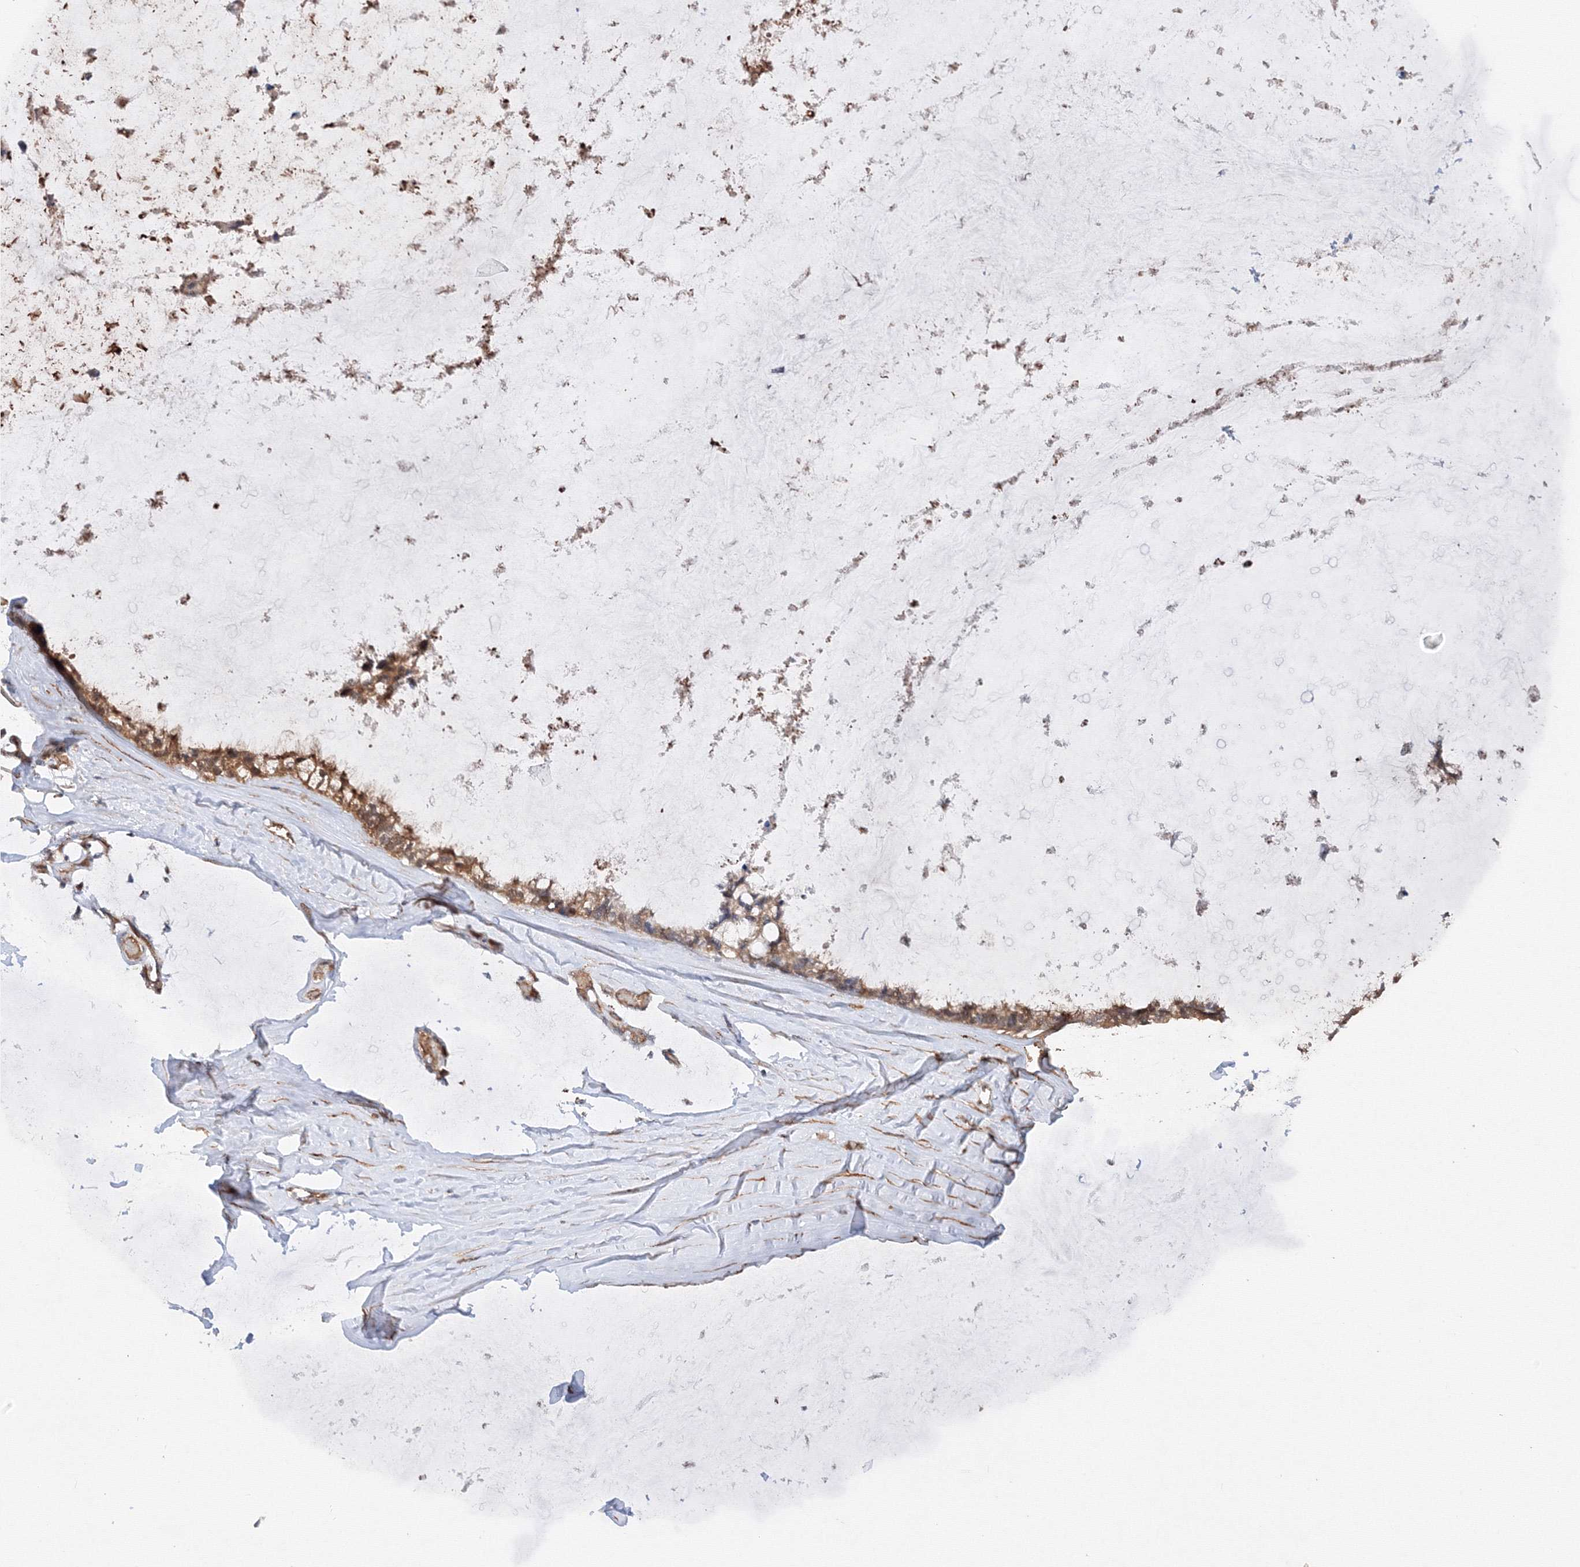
{"staining": {"intensity": "moderate", "quantity": ">75%", "location": "cytoplasmic/membranous"}, "tissue": "ovarian cancer", "cell_type": "Tumor cells", "image_type": "cancer", "snomed": [{"axis": "morphology", "description": "Cystadenocarcinoma, mucinous, NOS"}, {"axis": "topography", "description": "Ovary"}], "caption": "A histopathology image of mucinous cystadenocarcinoma (ovarian) stained for a protein shows moderate cytoplasmic/membranous brown staining in tumor cells. (DAB (3,3'-diaminobenzidine) IHC, brown staining for protein, blue staining for nuclei).", "gene": "DCTD", "patient": {"sex": "female", "age": 39}}